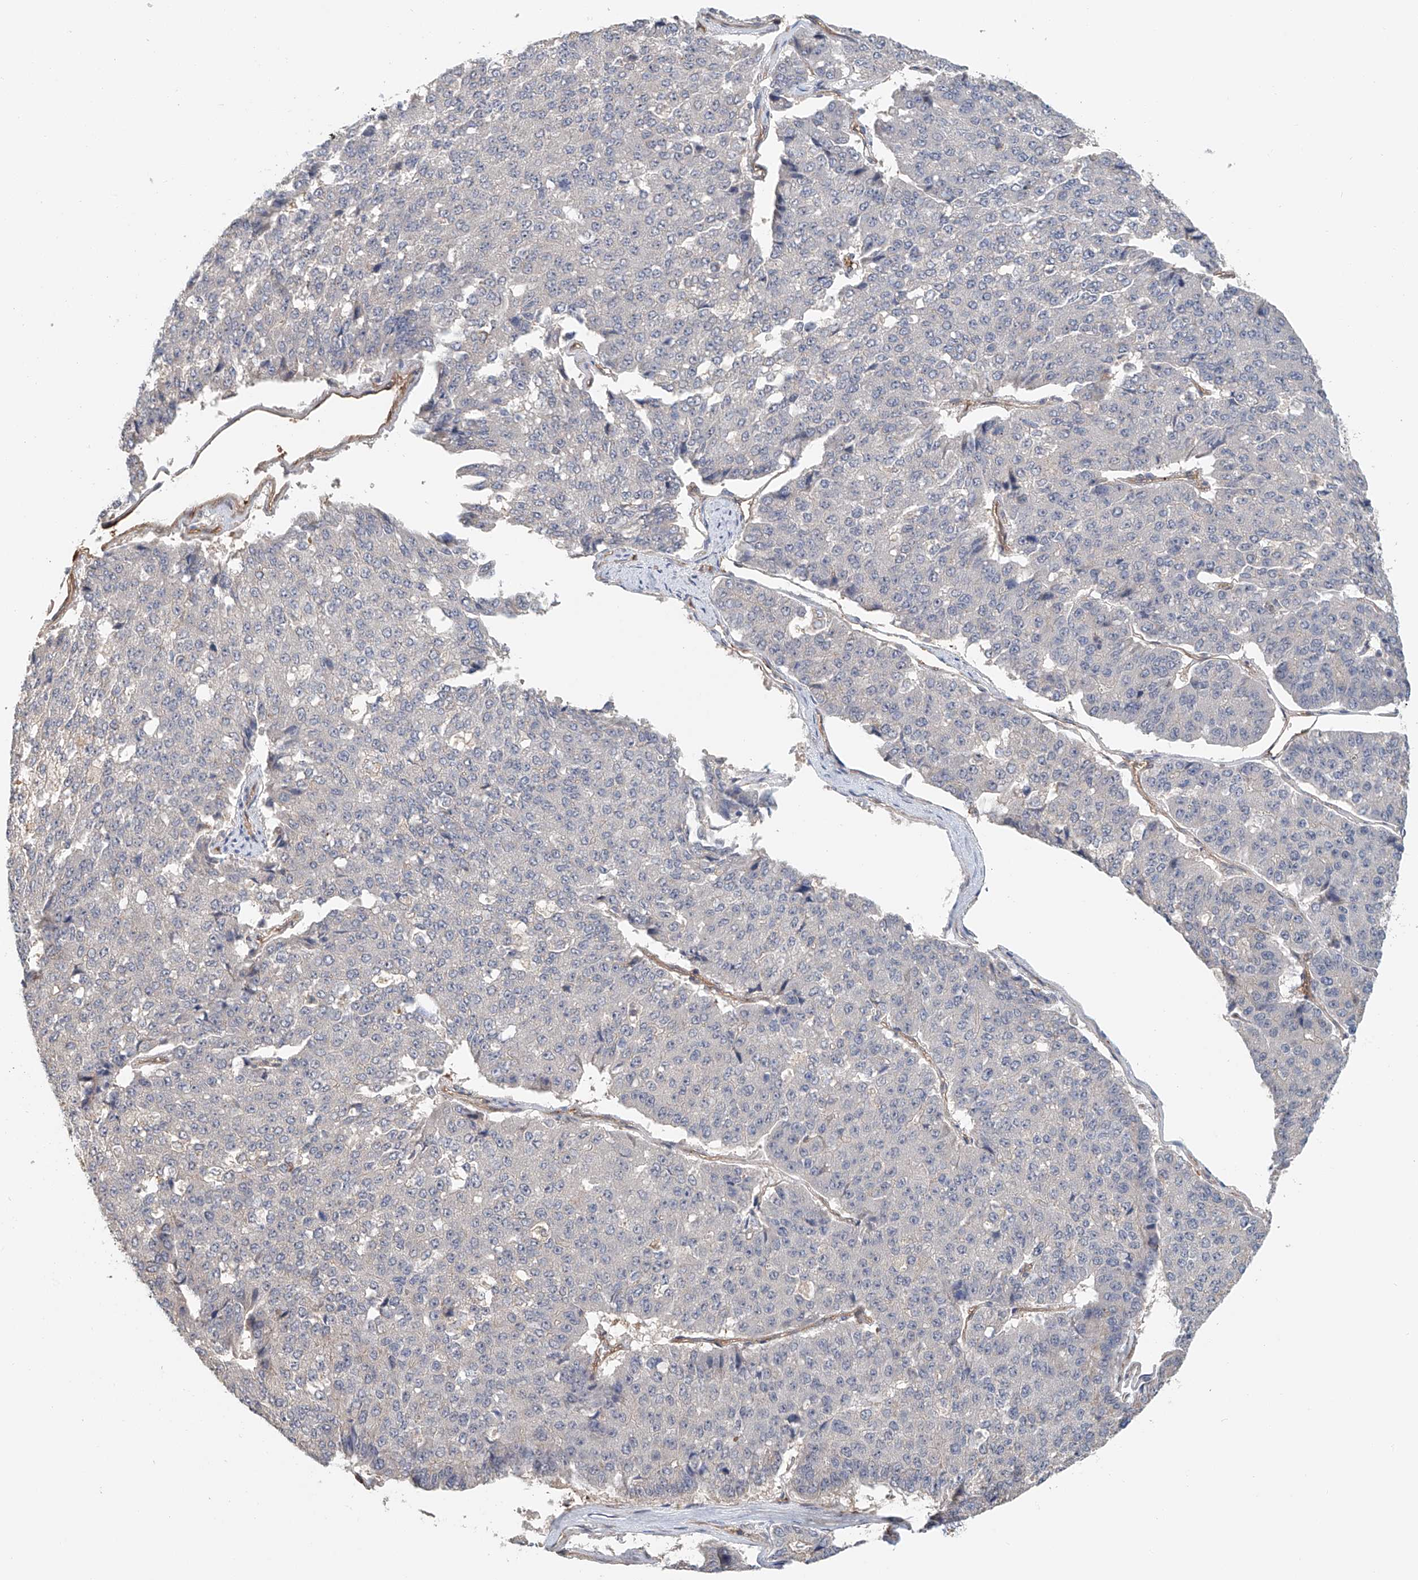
{"staining": {"intensity": "negative", "quantity": "none", "location": "none"}, "tissue": "pancreatic cancer", "cell_type": "Tumor cells", "image_type": "cancer", "snomed": [{"axis": "morphology", "description": "Adenocarcinoma, NOS"}, {"axis": "topography", "description": "Pancreas"}], "caption": "Adenocarcinoma (pancreatic) was stained to show a protein in brown. There is no significant expression in tumor cells.", "gene": "FRYL", "patient": {"sex": "male", "age": 50}}